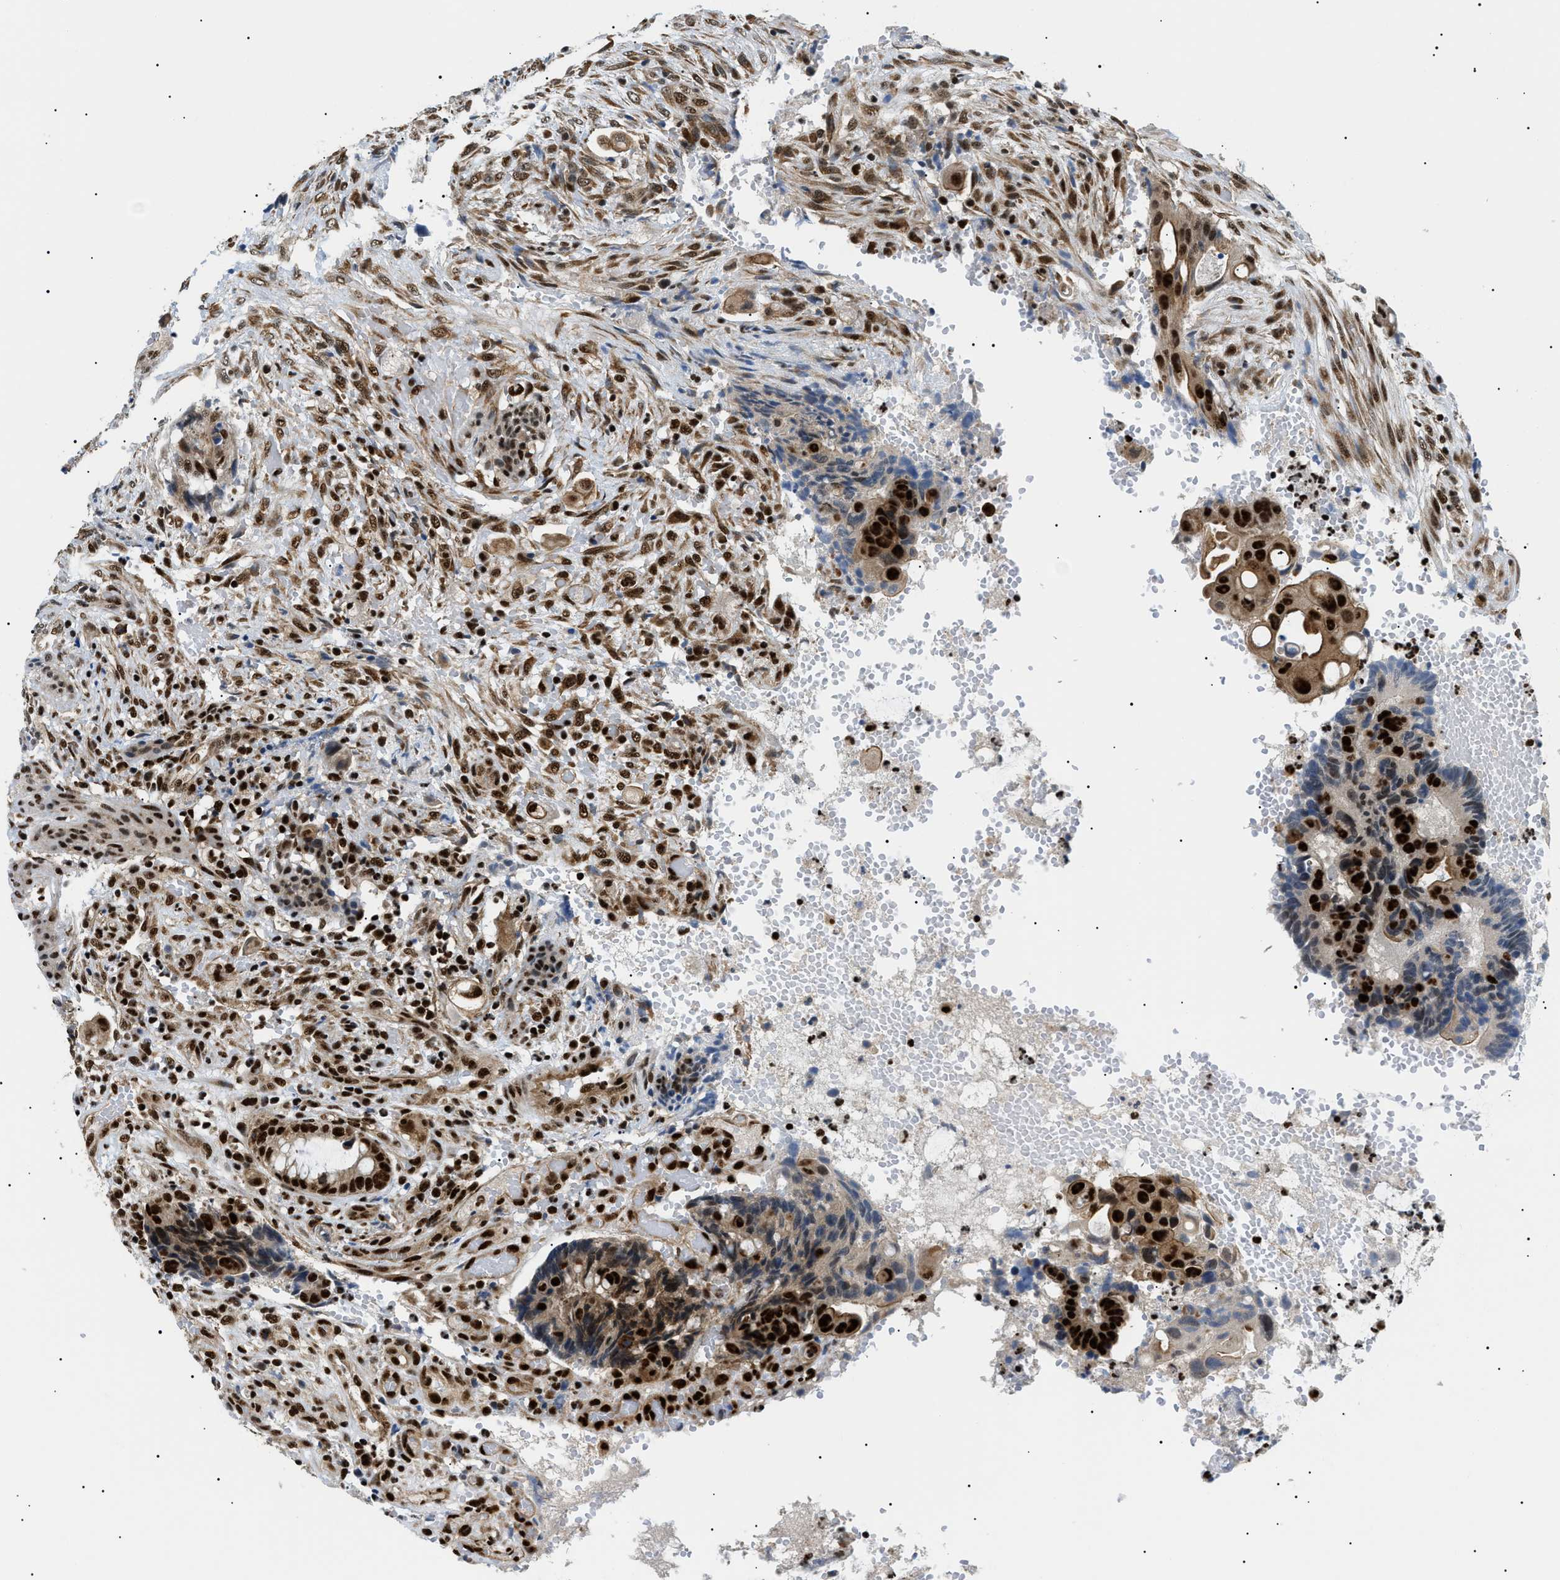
{"staining": {"intensity": "strong", "quantity": ">75%", "location": "nuclear"}, "tissue": "colorectal cancer", "cell_type": "Tumor cells", "image_type": "cancer", "snomed": [{"axis": "morphology", "description": "Adenocarcinoma, NOS"}, {"axis": "topography", "description": "Colon"}], "caption": "Strong nuclear protein positivity is present in about >75% of tumor cells in colorectal cancer.", "gene": "CWC25", "patient": {"sex": "female", "age": 57}}